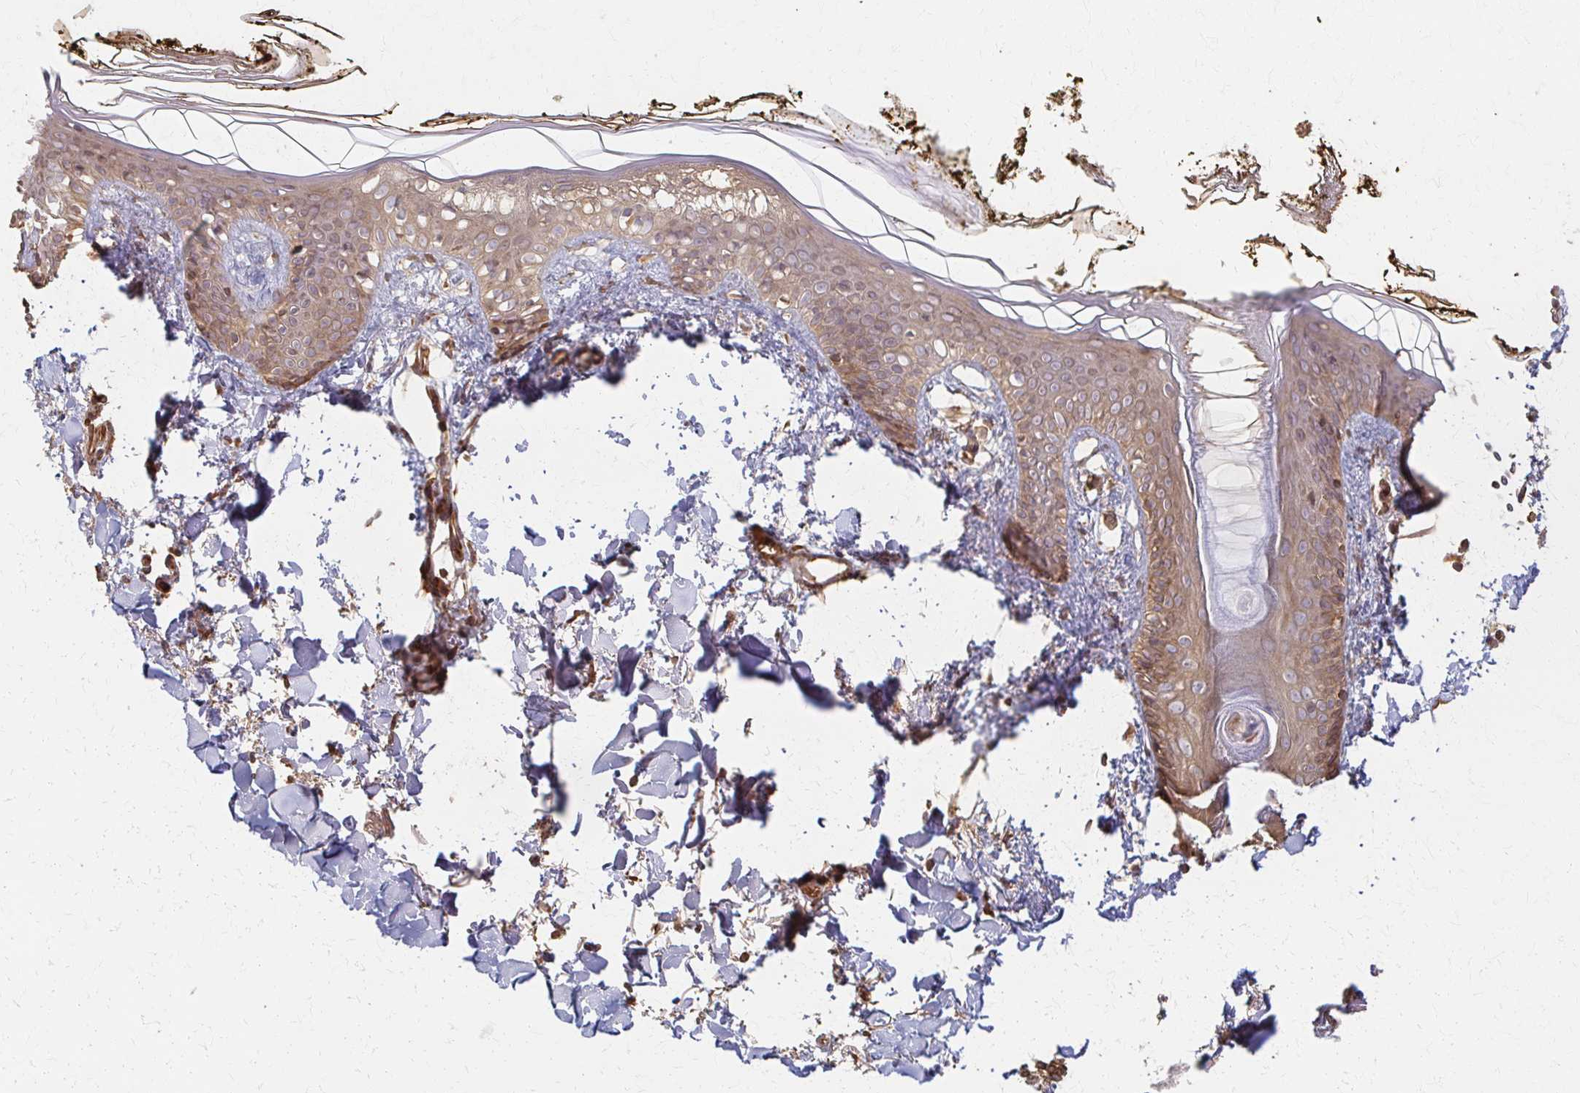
{"staining": {"intensity": "strong", "quantity": ">75%", "location": "cytoplasmic/membranous"}, "tissue": "skin", "cell_type": "Fibroblasts", "image_type": "normal", "snomed": [{"axis": "morphology", "description": "Normal tissue, NOS"}, {"axis": "topography", "description": "Skin"}], "caption": "Immunohistochemistry of benign skin reveals high levels of strong cytoplasmic/membranous positivity in approximately >75% of fibroblasts. (brown staining indicates protein expression, while blue staining denotes nuclei).", "gene": "ARHGAP35", "patient": {"sex": "female", "age": 34}}